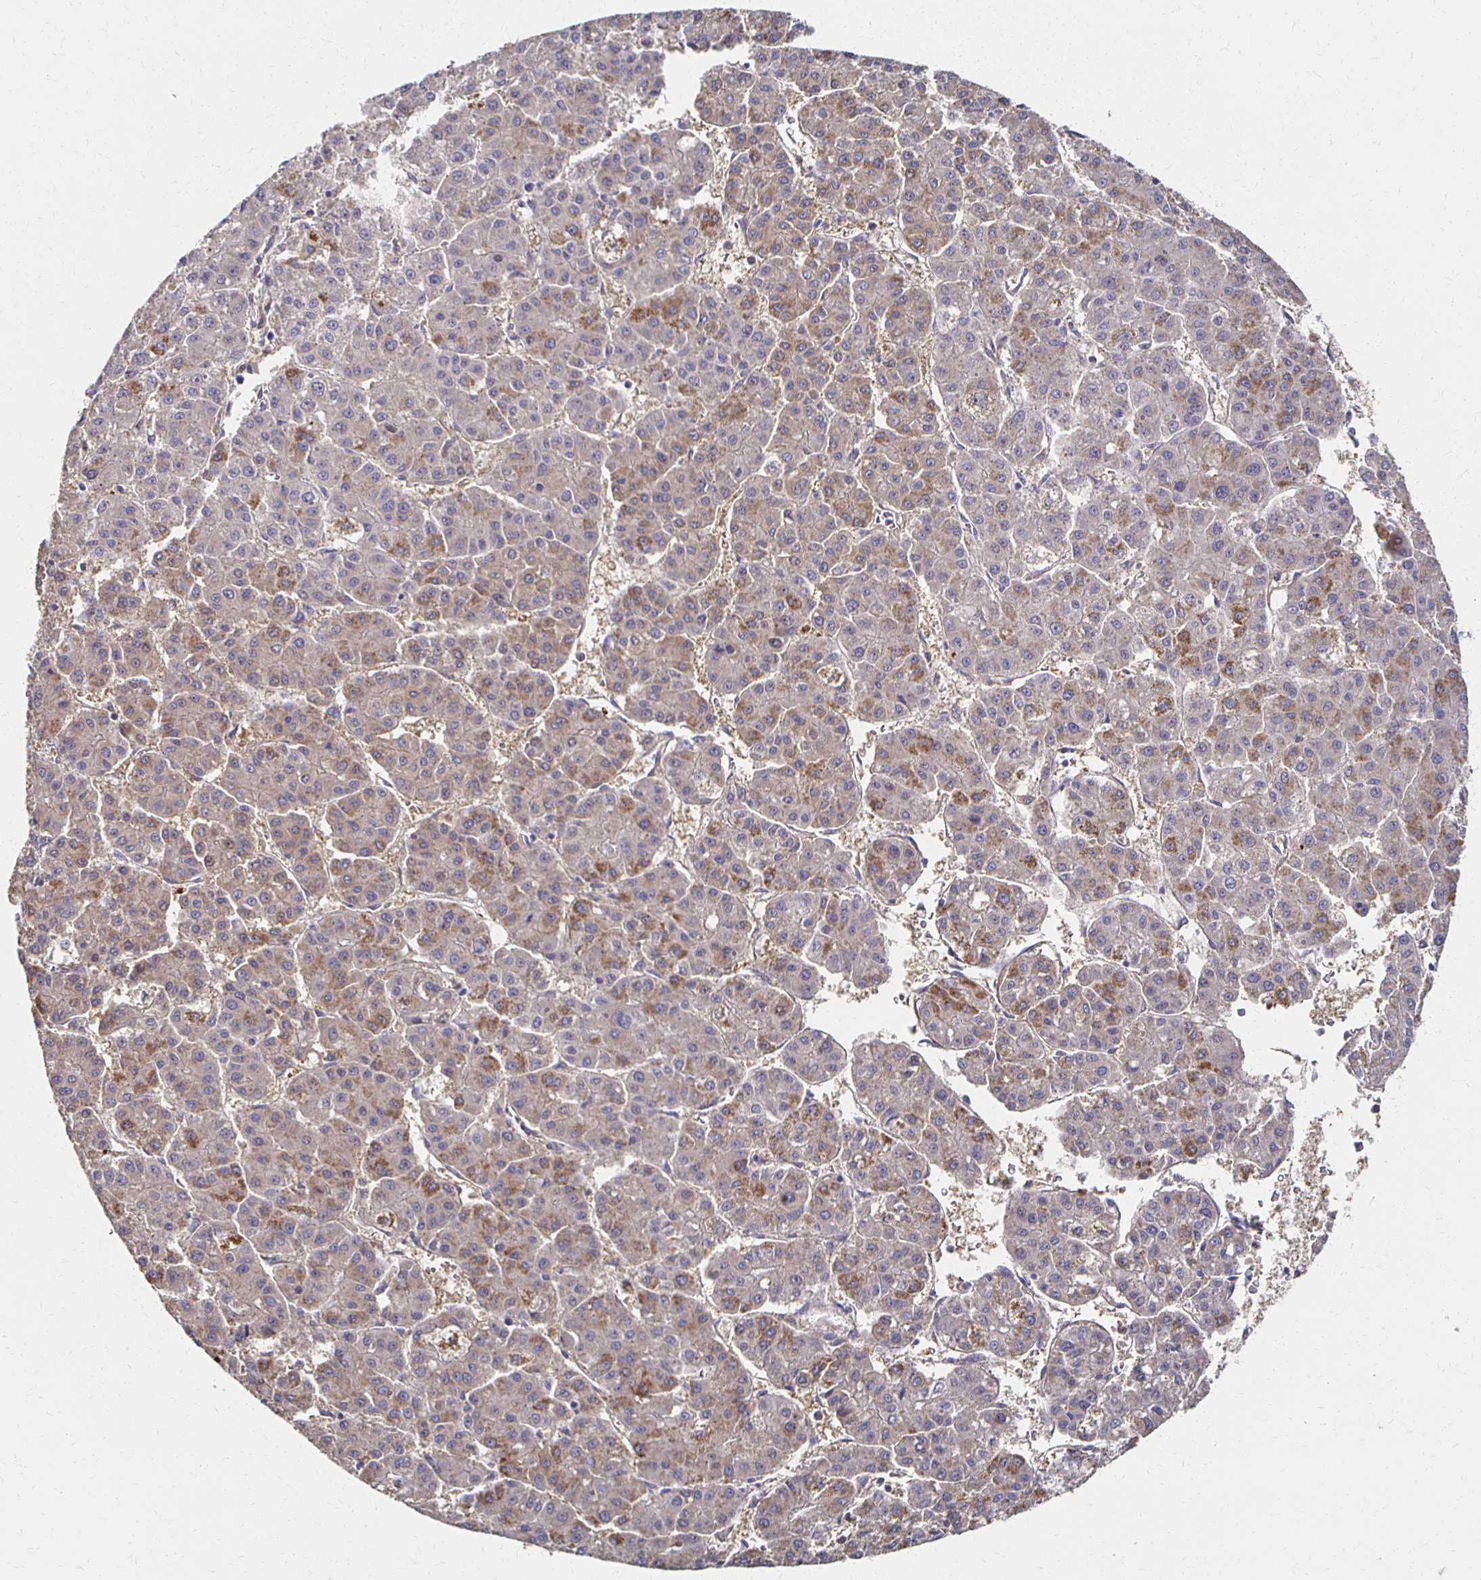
{"staining": {"intensity": "moderate", "quantity": "25%-75%", "location": "cytoplasmic/membranous"}, "tissue": "liver cancer", "cell_type": "Tumor cells", "image_type": "cancer", "snomed": [{"axis": "morphology", "description": "Carcinoma, Hepatocellular, NOS"}, {"axis": "topography", "description": "Liver"}], "caption": "A micrograph of human liver hepatocellular carcinoma stained for a protein displays moderate cytoplasmic/membranous brown staining in tumor cells.", "gene": "CX3CR1", "patient": {"sex": "male", "age": 73}}